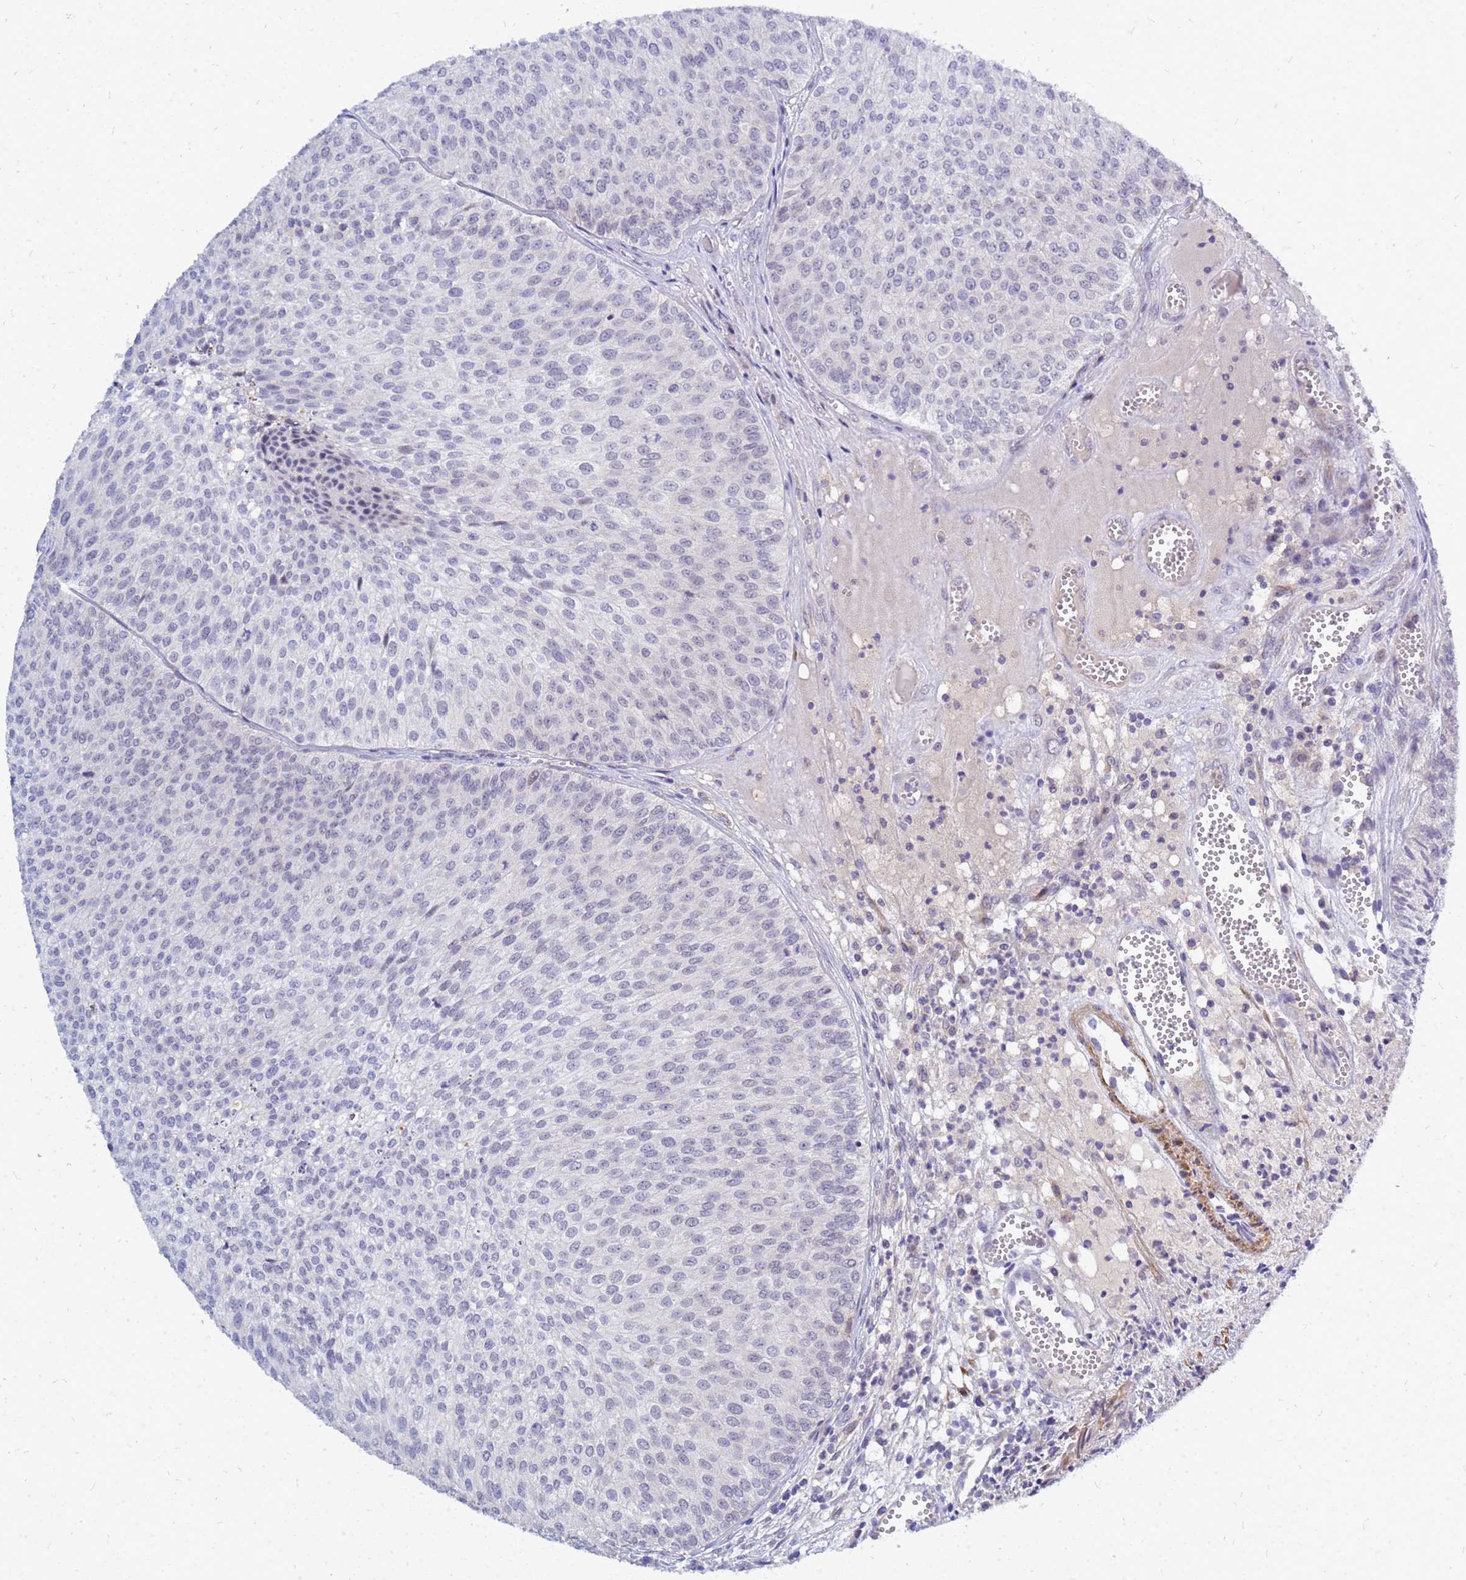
{"staining": {"intensity": "negative", "quantity": "none", "location": "none"}, "tissue": "urothelial cancer", "cell_type": "Tumor cells", "image_type": "cancer", "snomed": [{"axis": "morphology", "description": "Urothelial carcinoma, Low grade"}, {"axis": "topography", "description": "Urinary bladder"}], "caption": "Urothelial carcinoma (low-grade) stained for a protein using immunohistochemistry reveals no expression tumor cells.", "gene": "SRGAP3", "patient": {"sex": "male", "age": 84}}